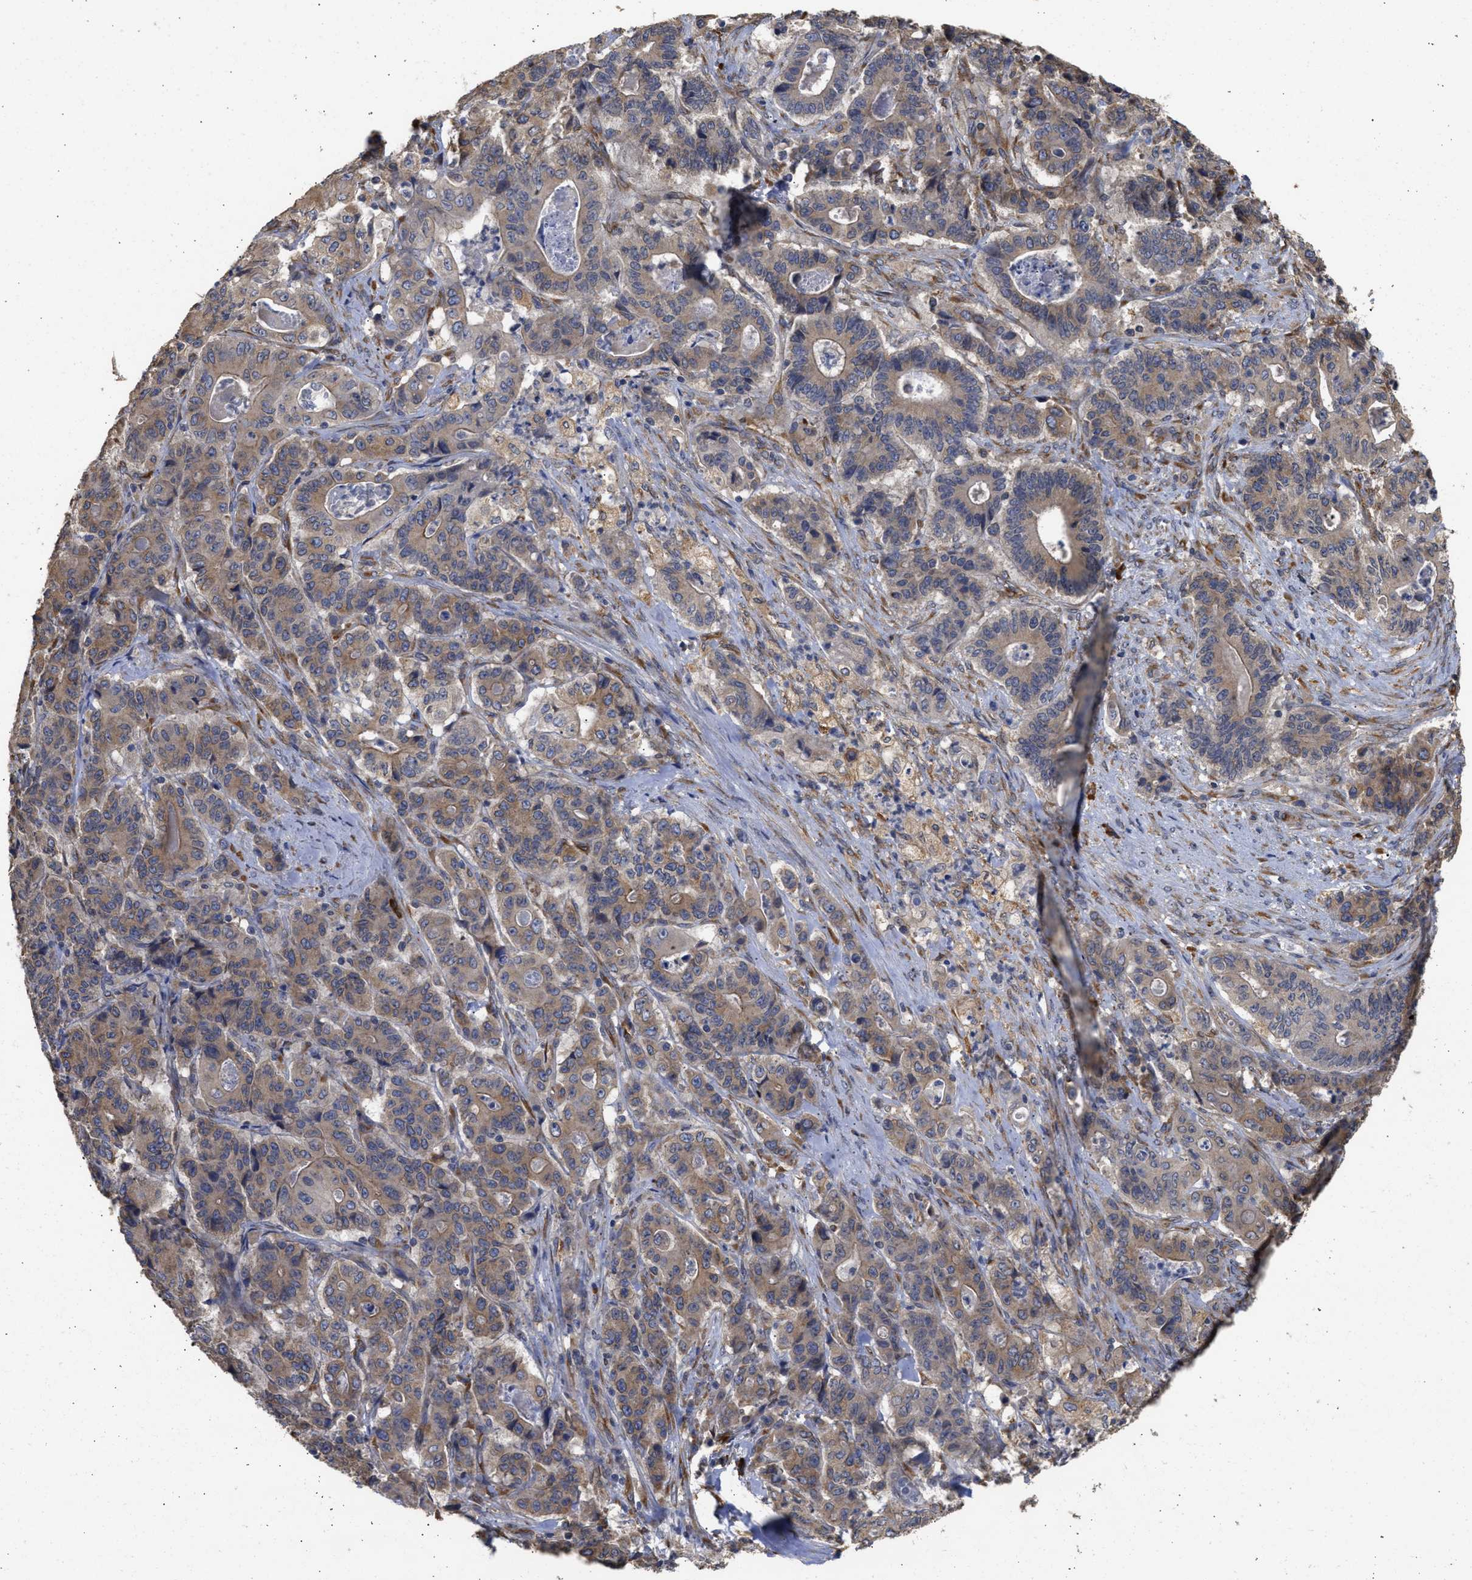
{"staining": {"intensity": "weak", "quantity": ">75%", "location": "cytoplasmic/membranous"}, "tissue": "stomach cancer", "cell_type": "Tumor cells", "image_type": "cancer", "snomed": [{"axis": "morphology", "description": "Adenocarcinoma, NOS"}, {"axis": "topography", "description": "Stomach"}], "caption": "Immunohistochemistry of human stomach adenocarcinoma reveals low levels of weak cytoplasmic/membranous staining in approximately >75% of tumor cells.", "gene": "DNAJC1", "patient": {"sex": "female", "age": 73}}